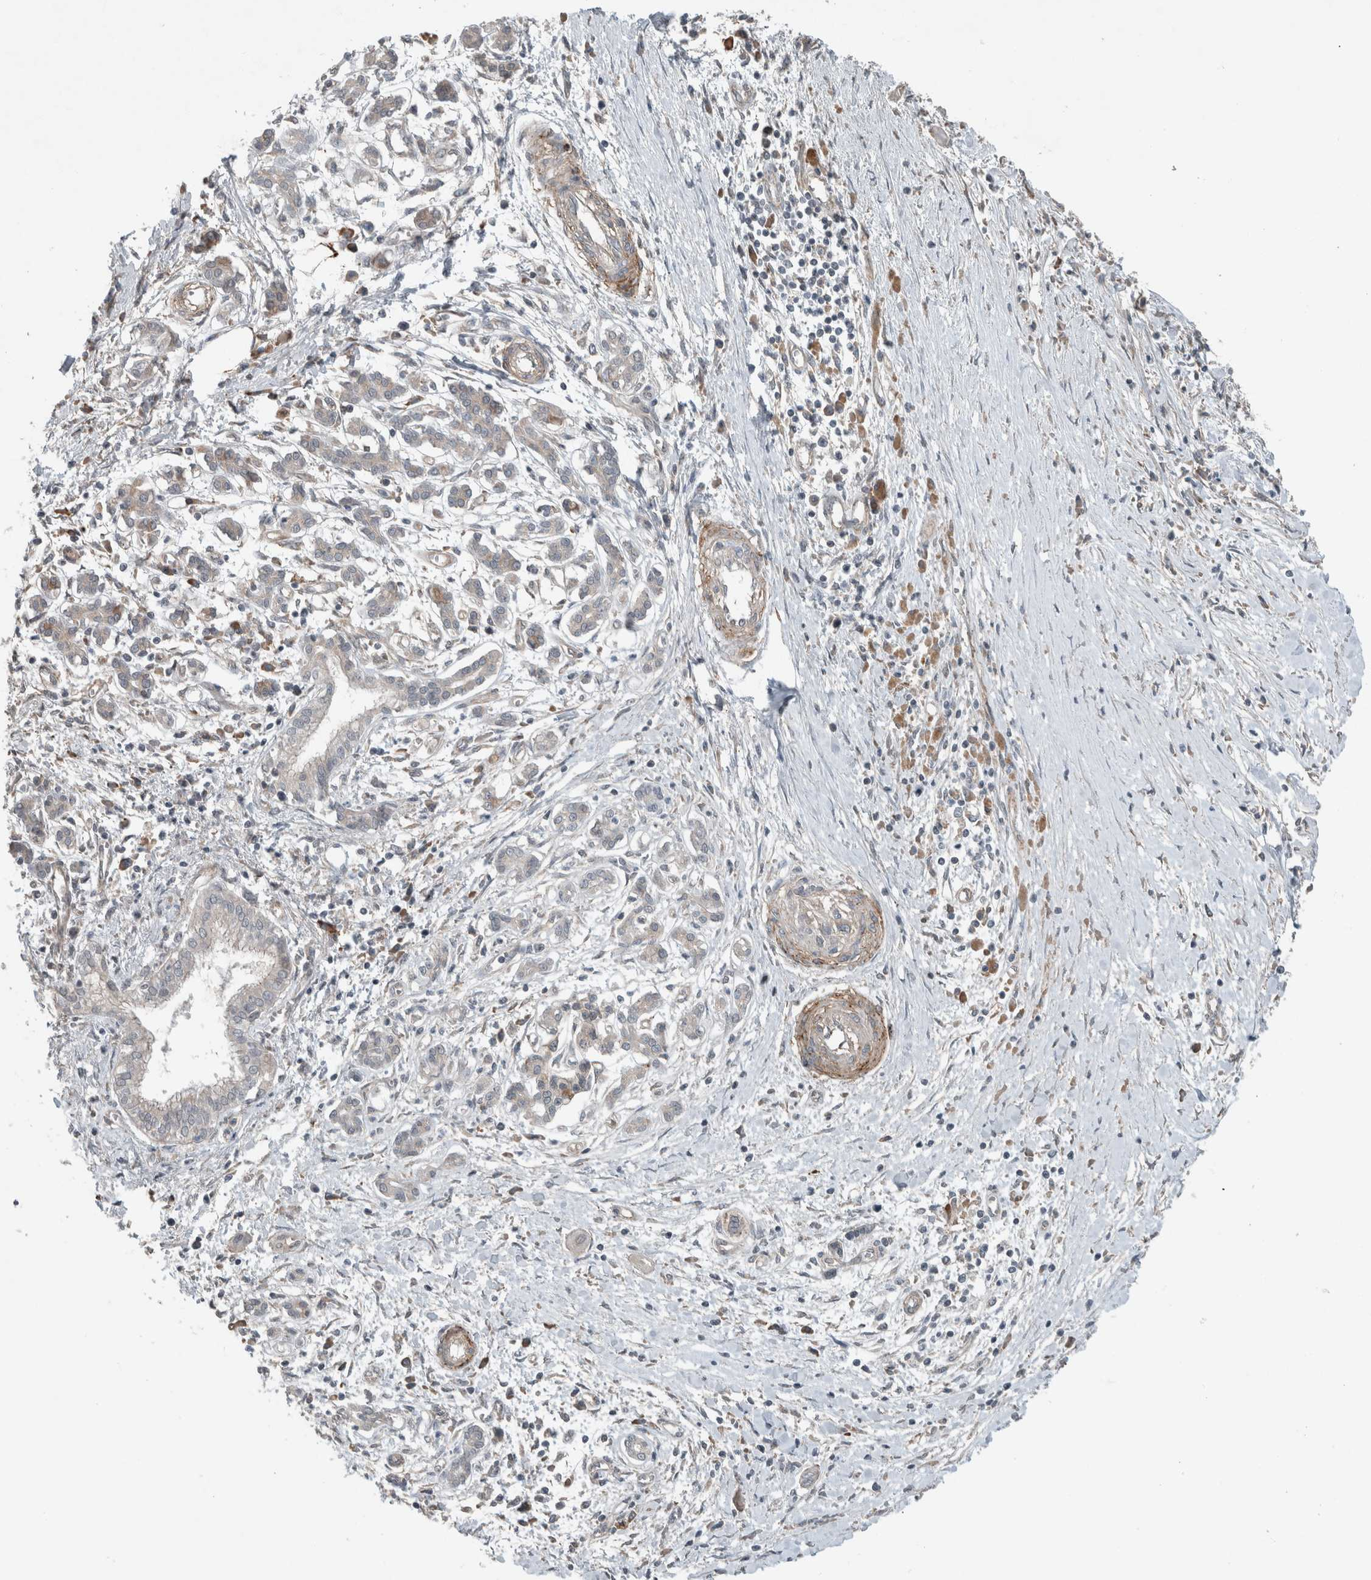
{"staining": {"intensity": "weak", "quantity": "25%-75%", "location": "cytoplasmic/membranous"}, "tissue": "pancreatic cancer", "cell_type": "Tumor cells", "image_type": "cancer", "snomed": [{"axis": "morphology", "description": "Adenocarcinoma, NOS"}, {"axis": "topography", "description": "Pancreas"}], "caption": "Pancreatic cancer (adenocarcinoma) was stained to show a protein in brown. There is low levels of weak cytoplasmic/membranous expression in approximately 25%-75% of tumor cells.", "gene": "JADE2", "patient": {"sex": "male", "age": 58}}